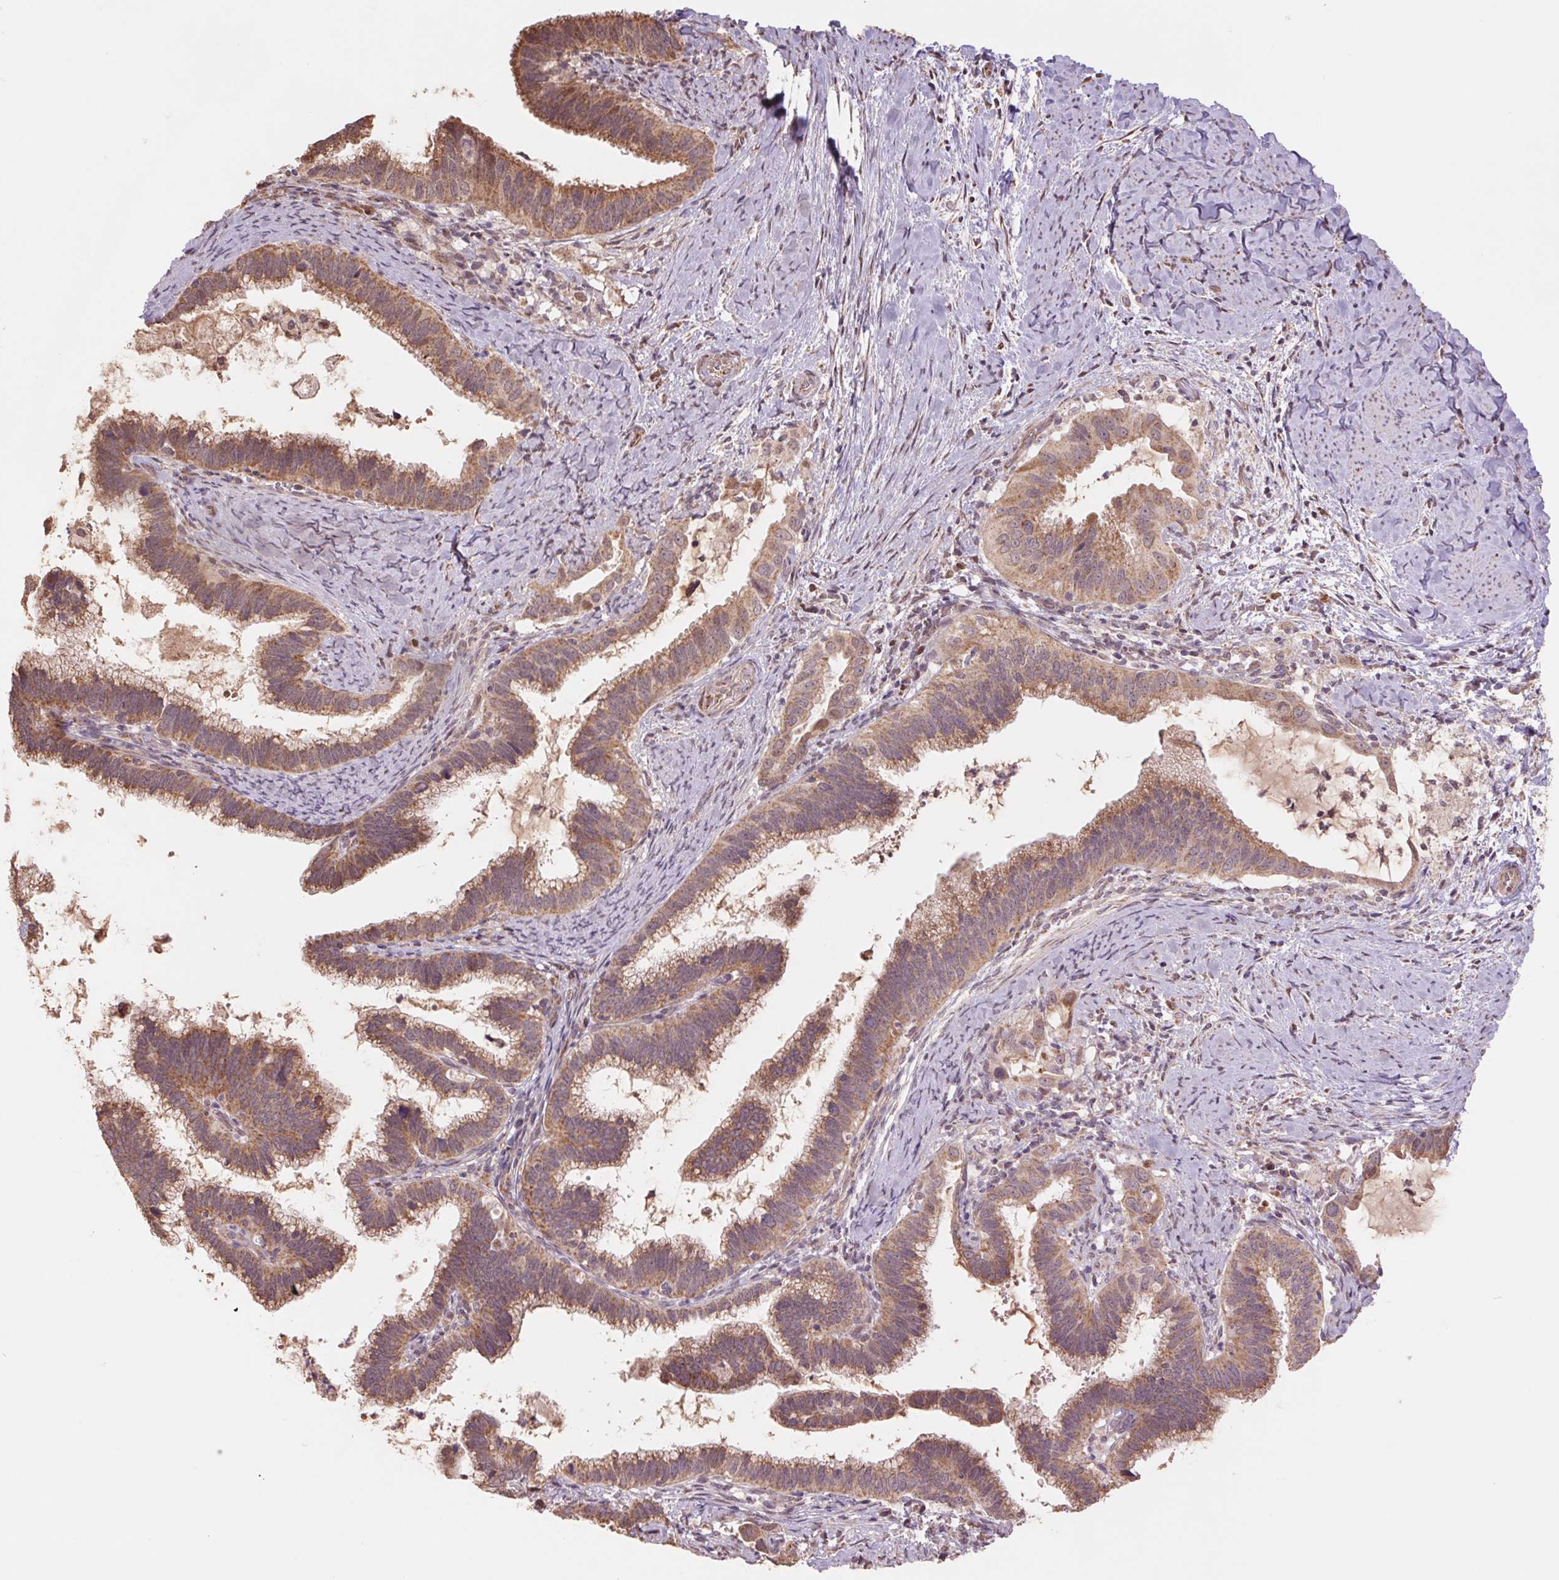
{"staining": {"intensity": "moderate", "quantity": ">75%", "location": "cytoplasmic/membranous"}, "tissue": "cervical cancer", "cell_type": "Tumor cells", "image_type": "cancer", "snomed": [{"axis": "morphology", "description": "Adenocarcinoma, NOS"}, {"axis": "topography", "description": "Cervix"}], "caption": "Immunohistochemistry (IHC) photomicrograph of neoplastic tissue: adenocarcinoma (cervical) stained using immunohistochemistry (IHC) reveals medium levels of moderate protein expression localized specifically in the cytoplasmic/membranous of tumor cells, appearing as a cytoplasmic/membranous brown color.", "gene": "PDHA1", "patient": {"sex": "female", "age": 61}}